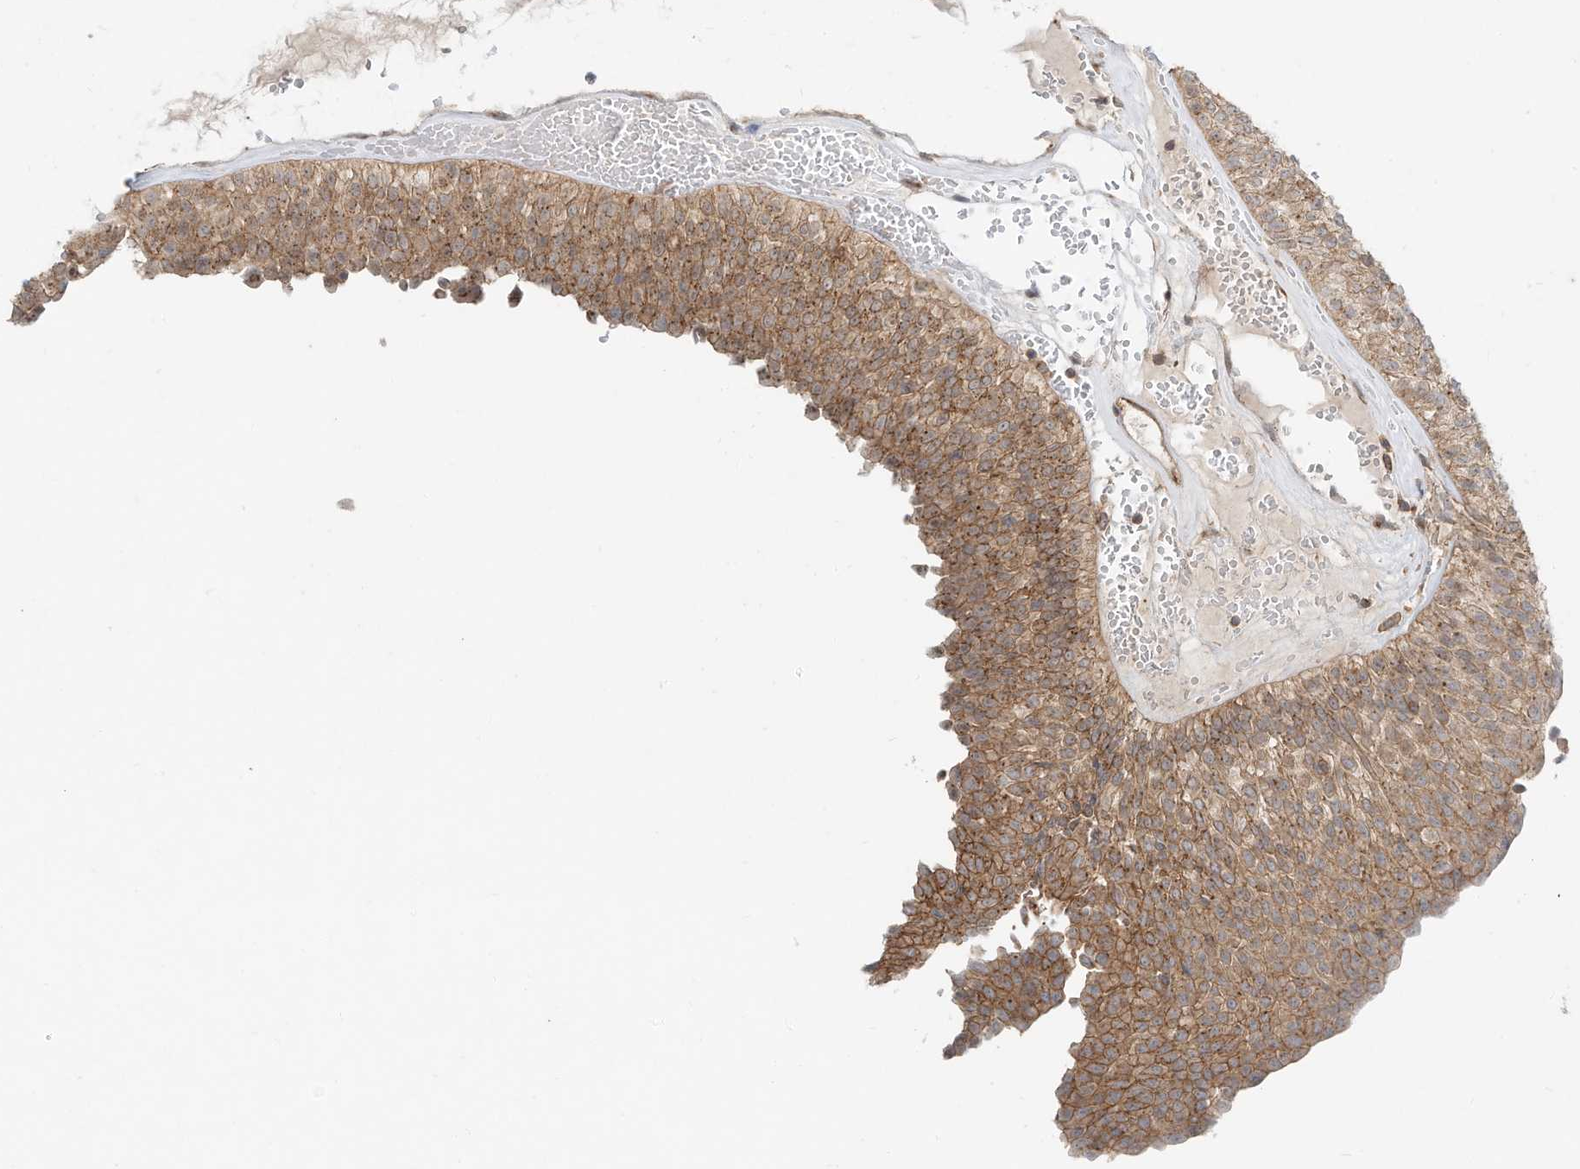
{"staining": {"intensity": "moderate", "quantity": ">75%", "location": "cytoplasmic/membranous"}, "tissue": "urothelial cancer", "cell_type": "Tumor cells", "image_type": "cancer", "snomed": [{"axis": "morphology", "description": "Urothelial carcinoma, Low grade"}, {"axis": "topography", "description": "Urinary bladder"}], "caption": "Human urothelial carcinoma (low-grade) stained with a protein marker demonstrates moderate staining in tumor cells.", "gene": "CUX1", "patient": {"sex": "male", "age": 78}}